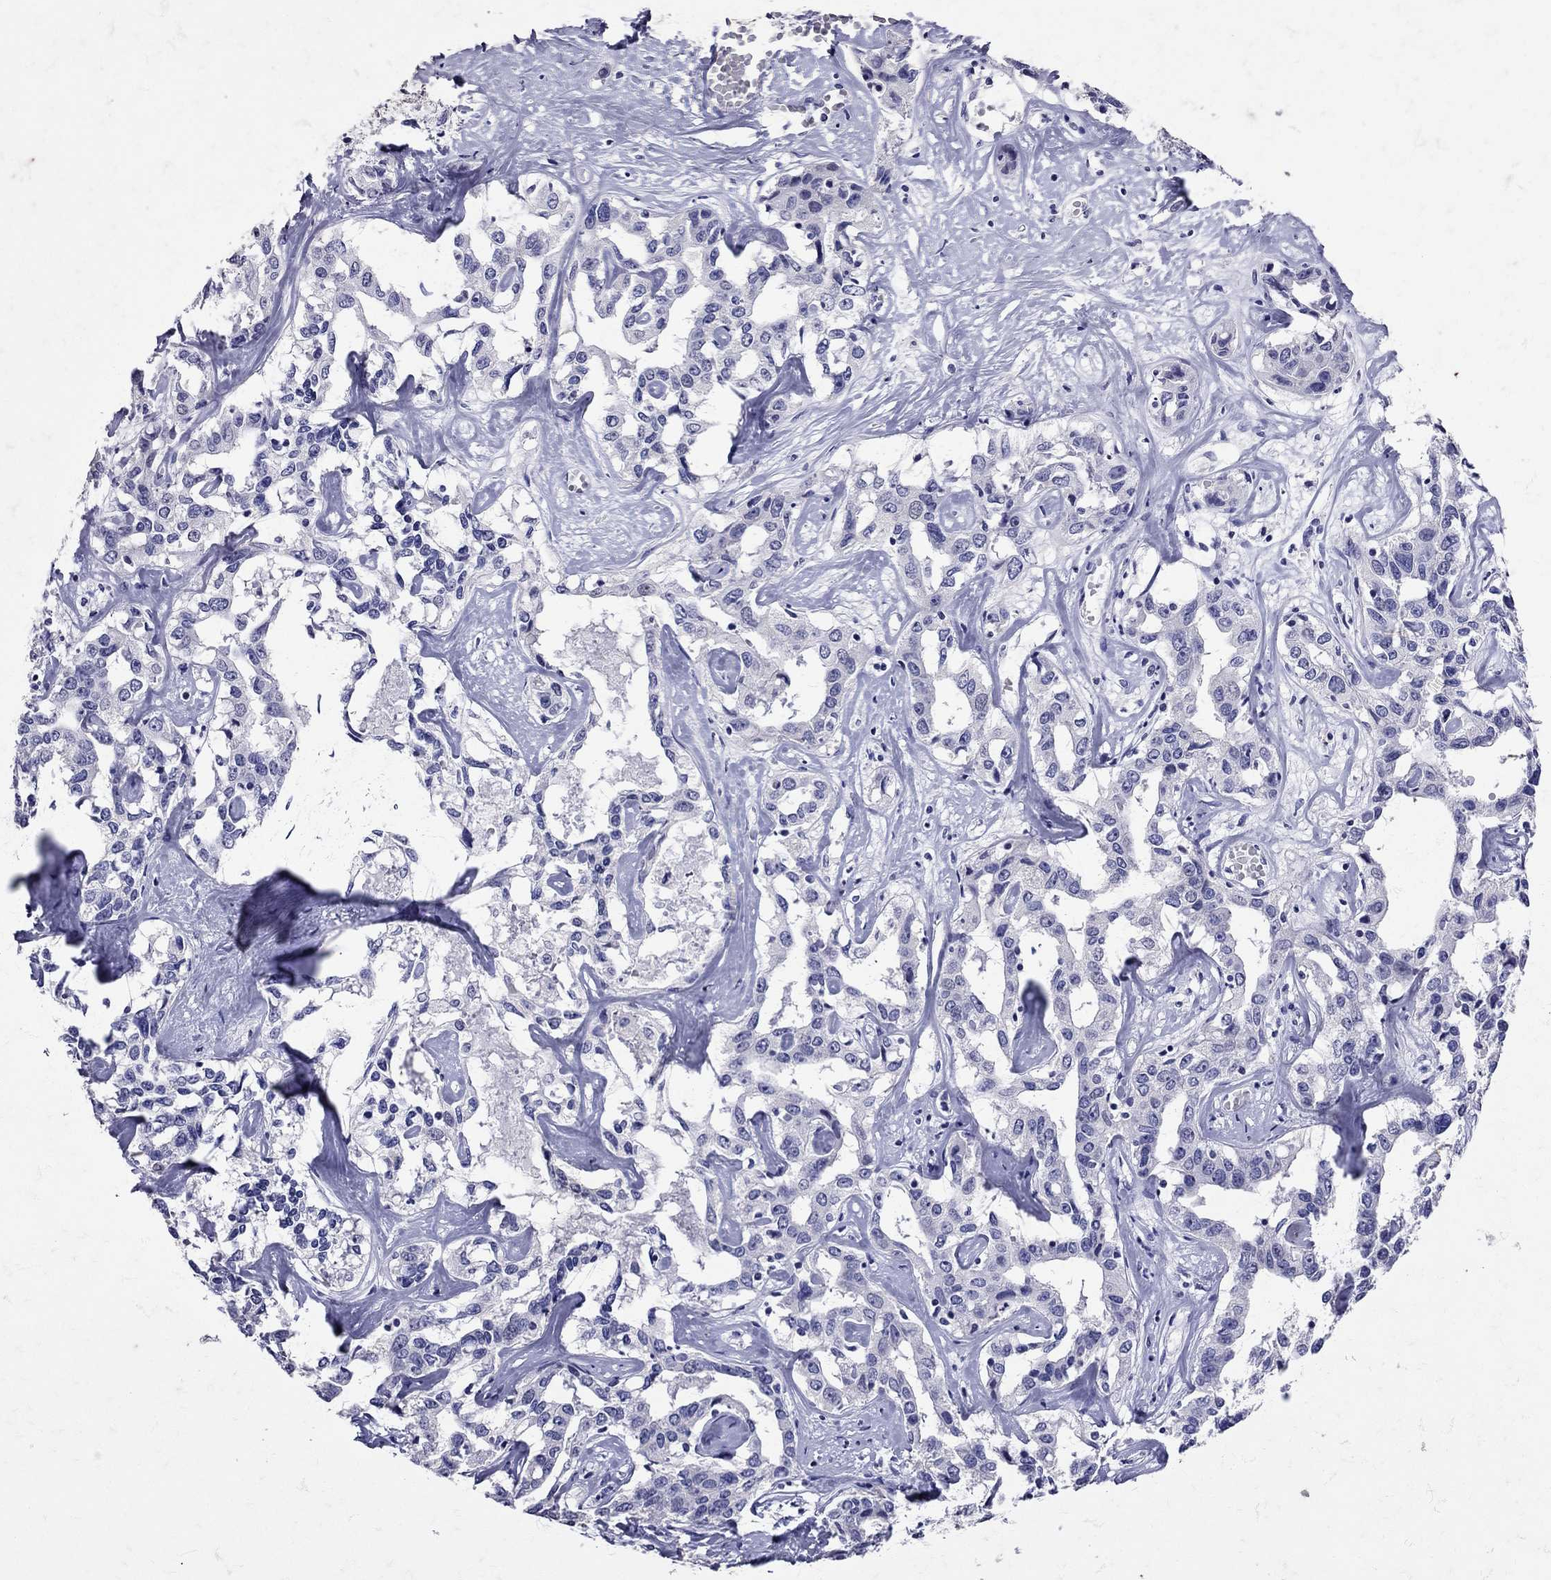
{"staining": {"intensity": "negative", "quantity": "none", "location": "none"}, "tissue": "liver cancer", "cell_type": "Tumor cells", "image_type": "cancer", "snomed": [{"axis": "morphology", "description": "Cholangiocarcinoma"}, {"axis": "topography", "description": "Liver"}], "caption": "Cholangiocarcinoma (liver) was stained to show a protein in brown. There is no significant expression in tumor cells. (Stains: DAB immunohistochemistry with hematoxylin counter stain, Microscopy: brightfield microscopy at high magnification).", "gene": "SST", "patient": {"sex": "male", "age": 59}}